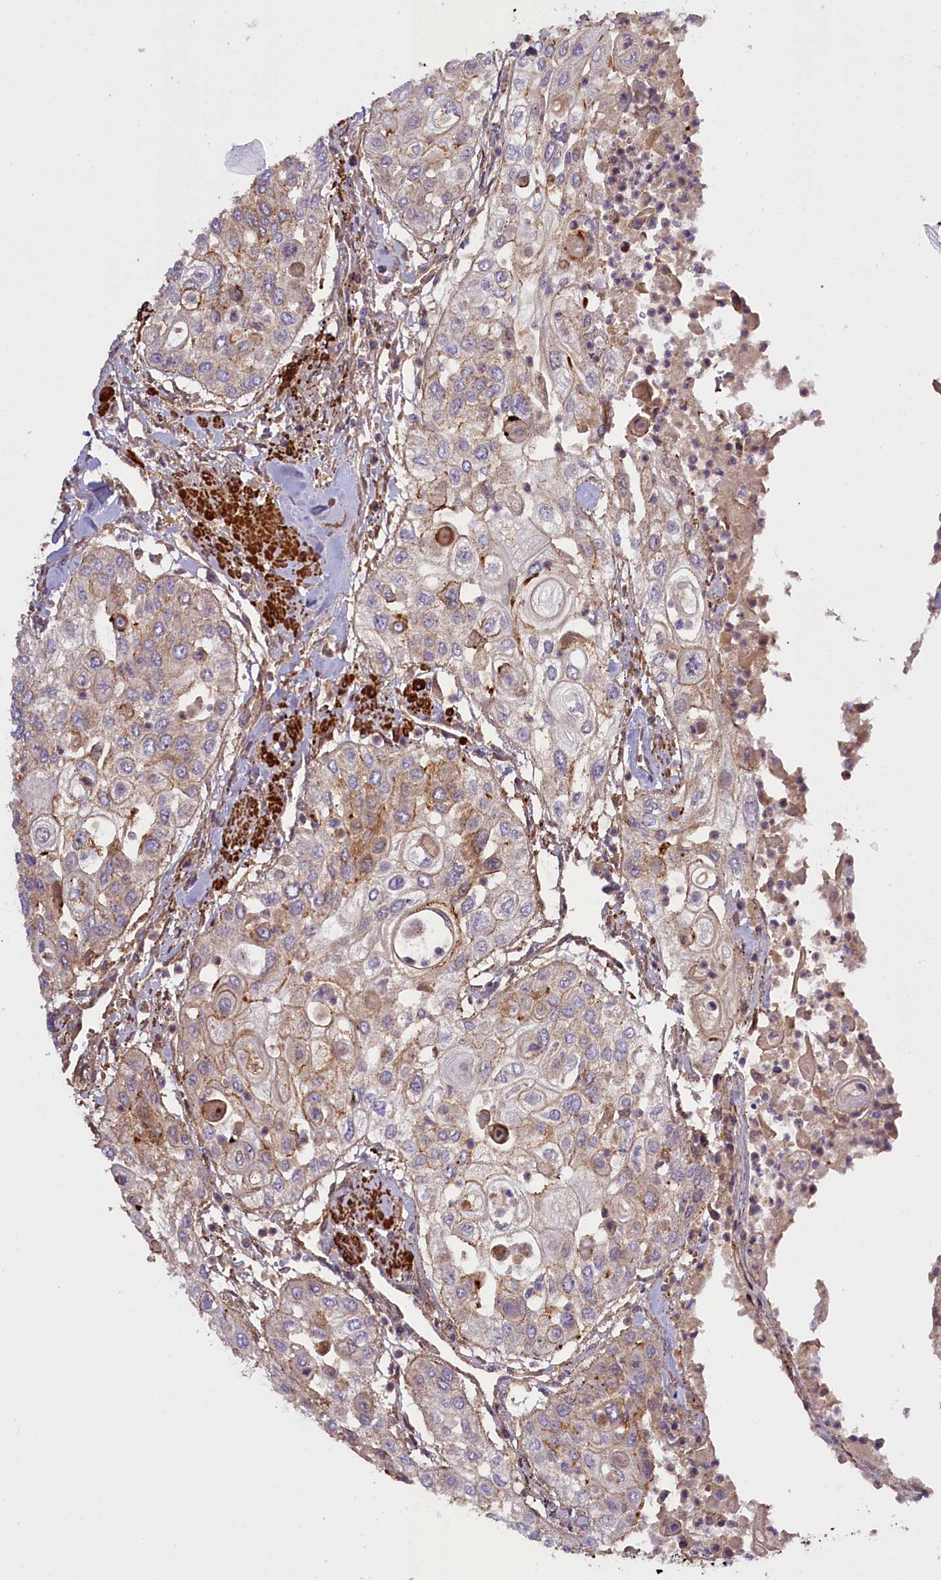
{"staining": {"intensity": "weak", "quantity": "25%-75%", "location": "cytoplasmic/membranous"}, "tissue": "urothelial cancer", "cell_type": "Tumor cells", "image_type": "cancer", "snomed": [{"axis": "morphology", "description": "Urothelial carcinoma, High grade"}, {"axis": "topography", "description": "Urinary bladder"}], "caption": "This is a histology image of IHC staining of urothelial cancer, which shows weak staining in the cytoplasmic/membranous of tumor cells.", "gene": "FUZ", "patient": {"sex": "female", "age": 79}}